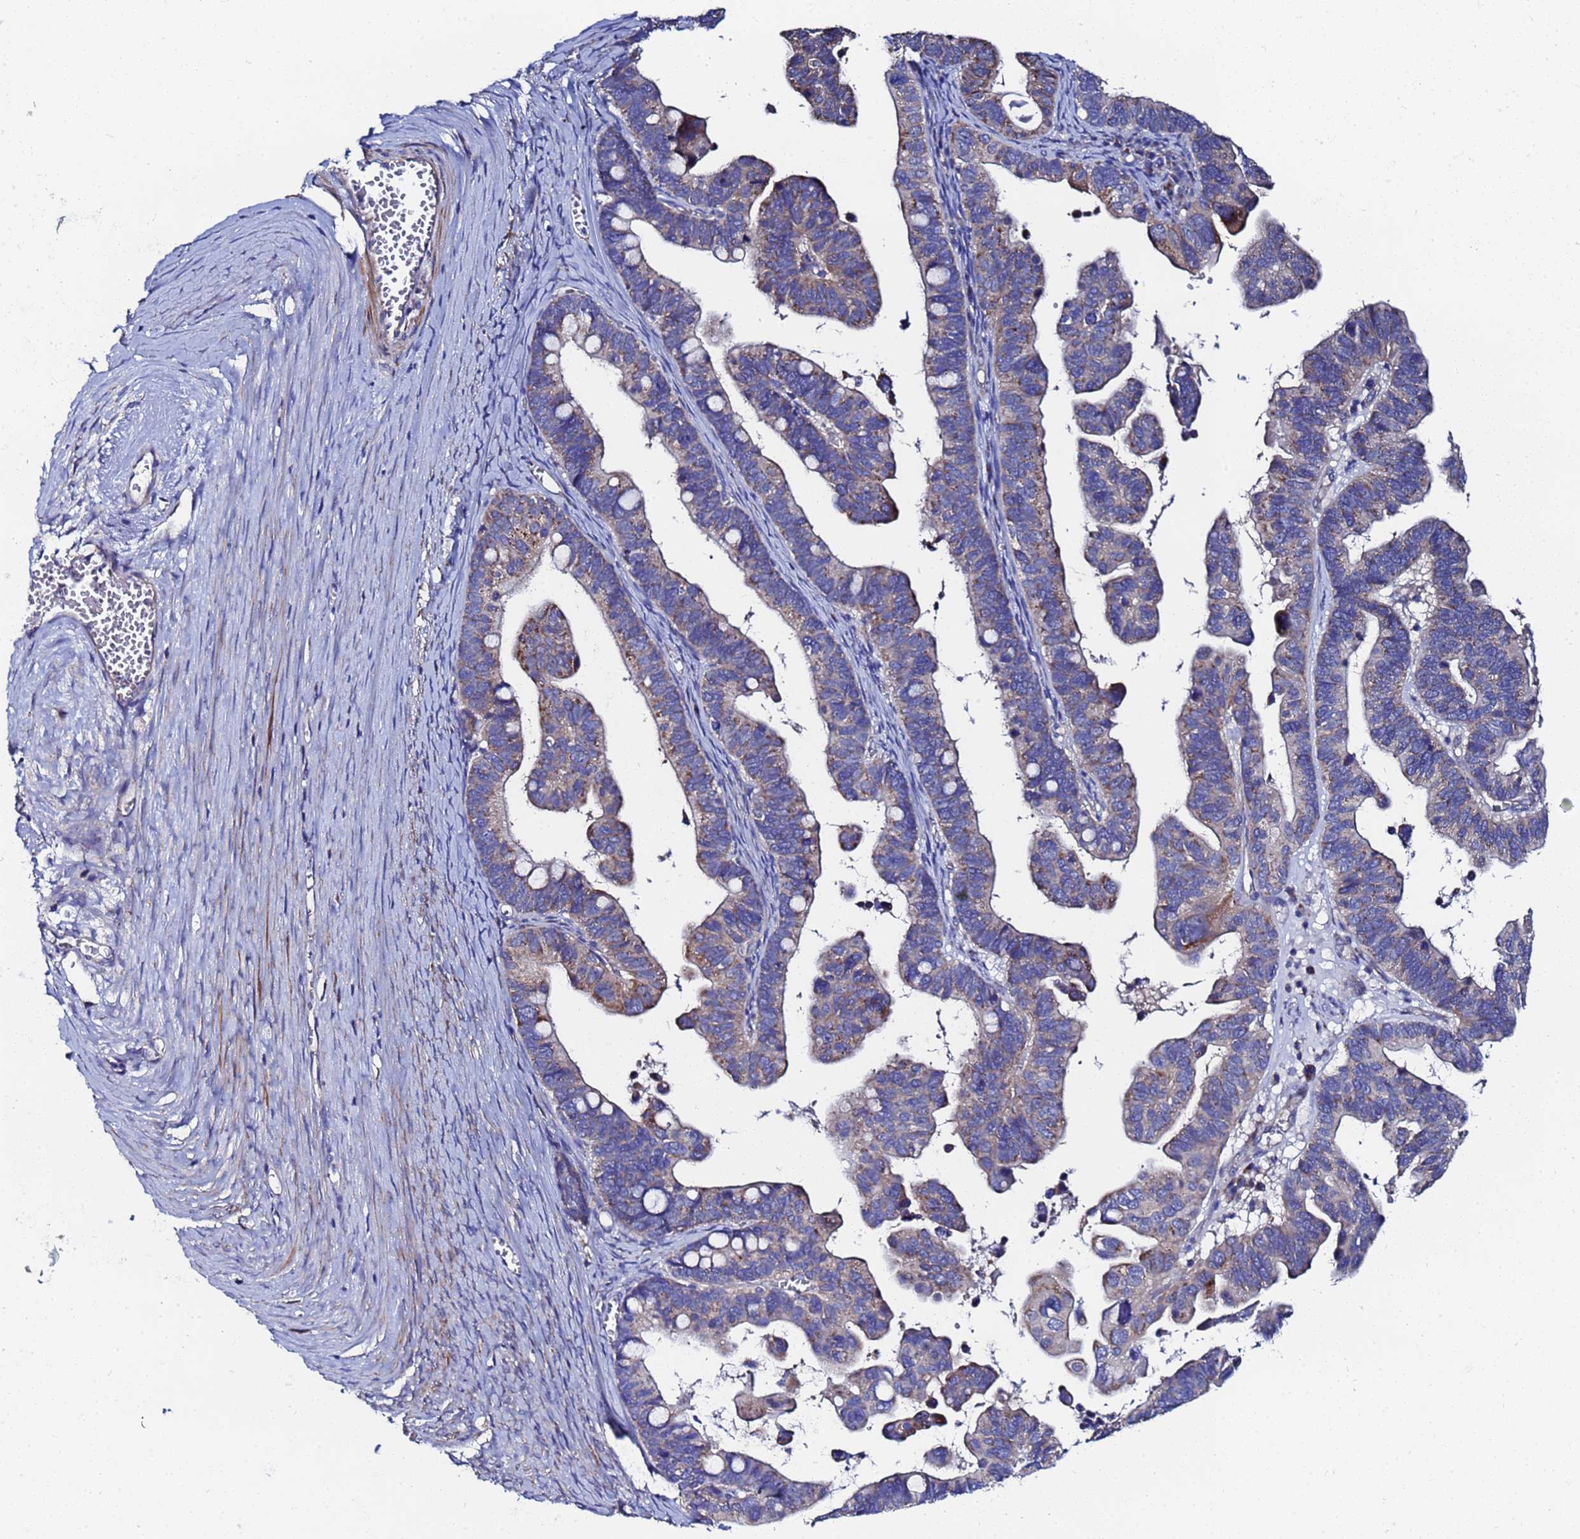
{"staining": {"intensity": "weak", "quantity": "25%-75%", "location": "cytoplasmic/membranous"}, "tissue": "ovarian cancer", "cell_type": "Tumor cells", "image_type": "cancer", "snomed": [{"axis": "morphology", "description": "Cystadenocarcinoma, serous, NOS"}, {"axis": "topography", "description": "Ovary"}], "caption": "Approximately 25%-75% of tumor cells in human ovarian serous cystadenocarcinoma display weak cytoplasmic/membranous protein positivity as visualized by brown immunohistochemical staining.", "gene": "FAHD2A", "patient": {"sex": "female", "age": 56}}